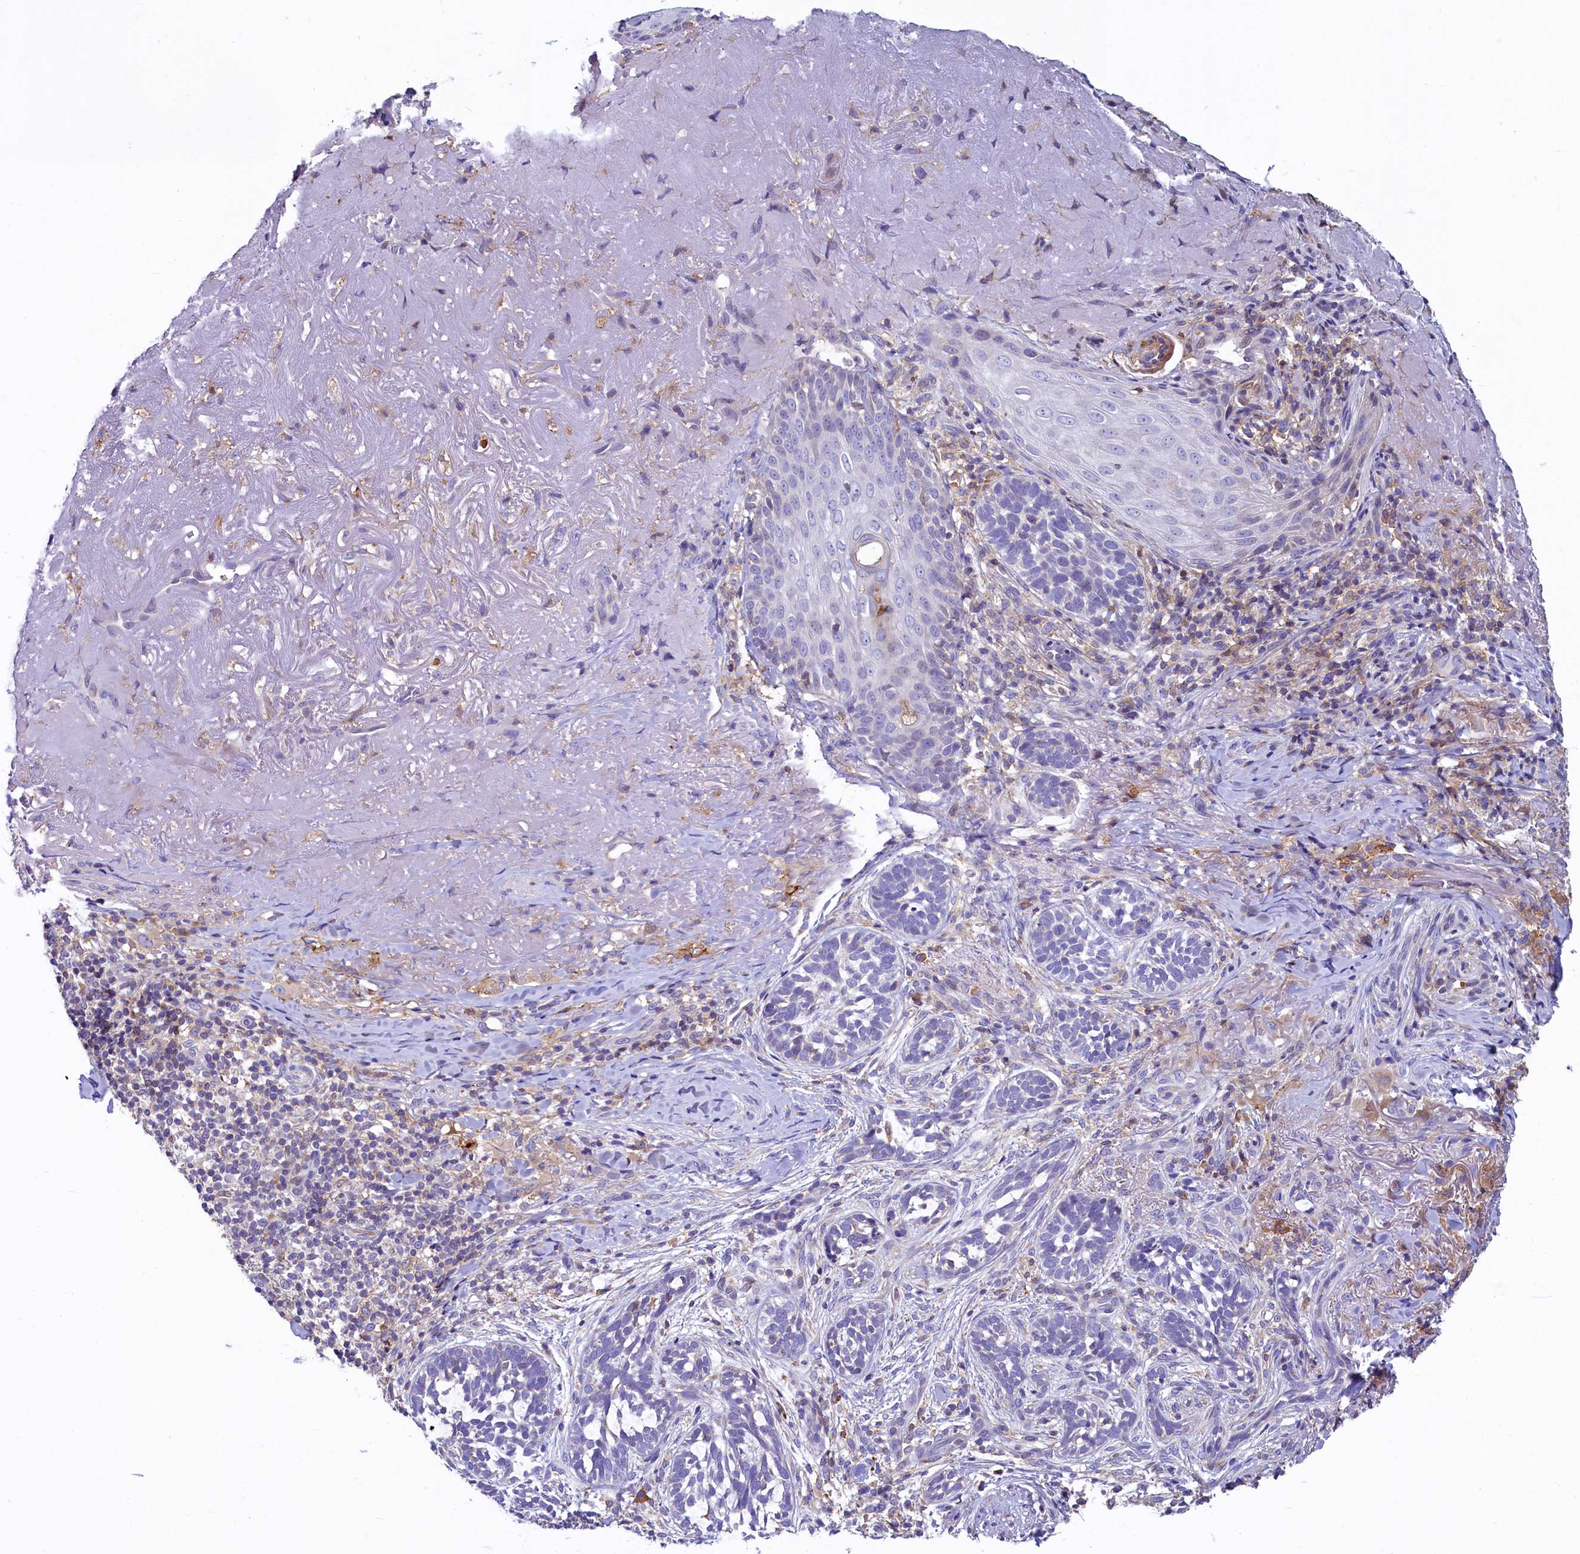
{"staining": {"intensity": "negative", "quantity": "none", "location": "none"}, "tissue": "skin cancer", "cell_type": "Tumor cells", "image_type": "cancer", "snomed": [{"axis": "morphology", "description": "Basal cell carcinoma"}, {"axis": "topography", "description": "Skin"}], "caption": "This is an IHC image of human skin cancer. There is no expression in tumor cells.", "gene": "HPS6", "patient": {"sex": "male", "age": 71}}